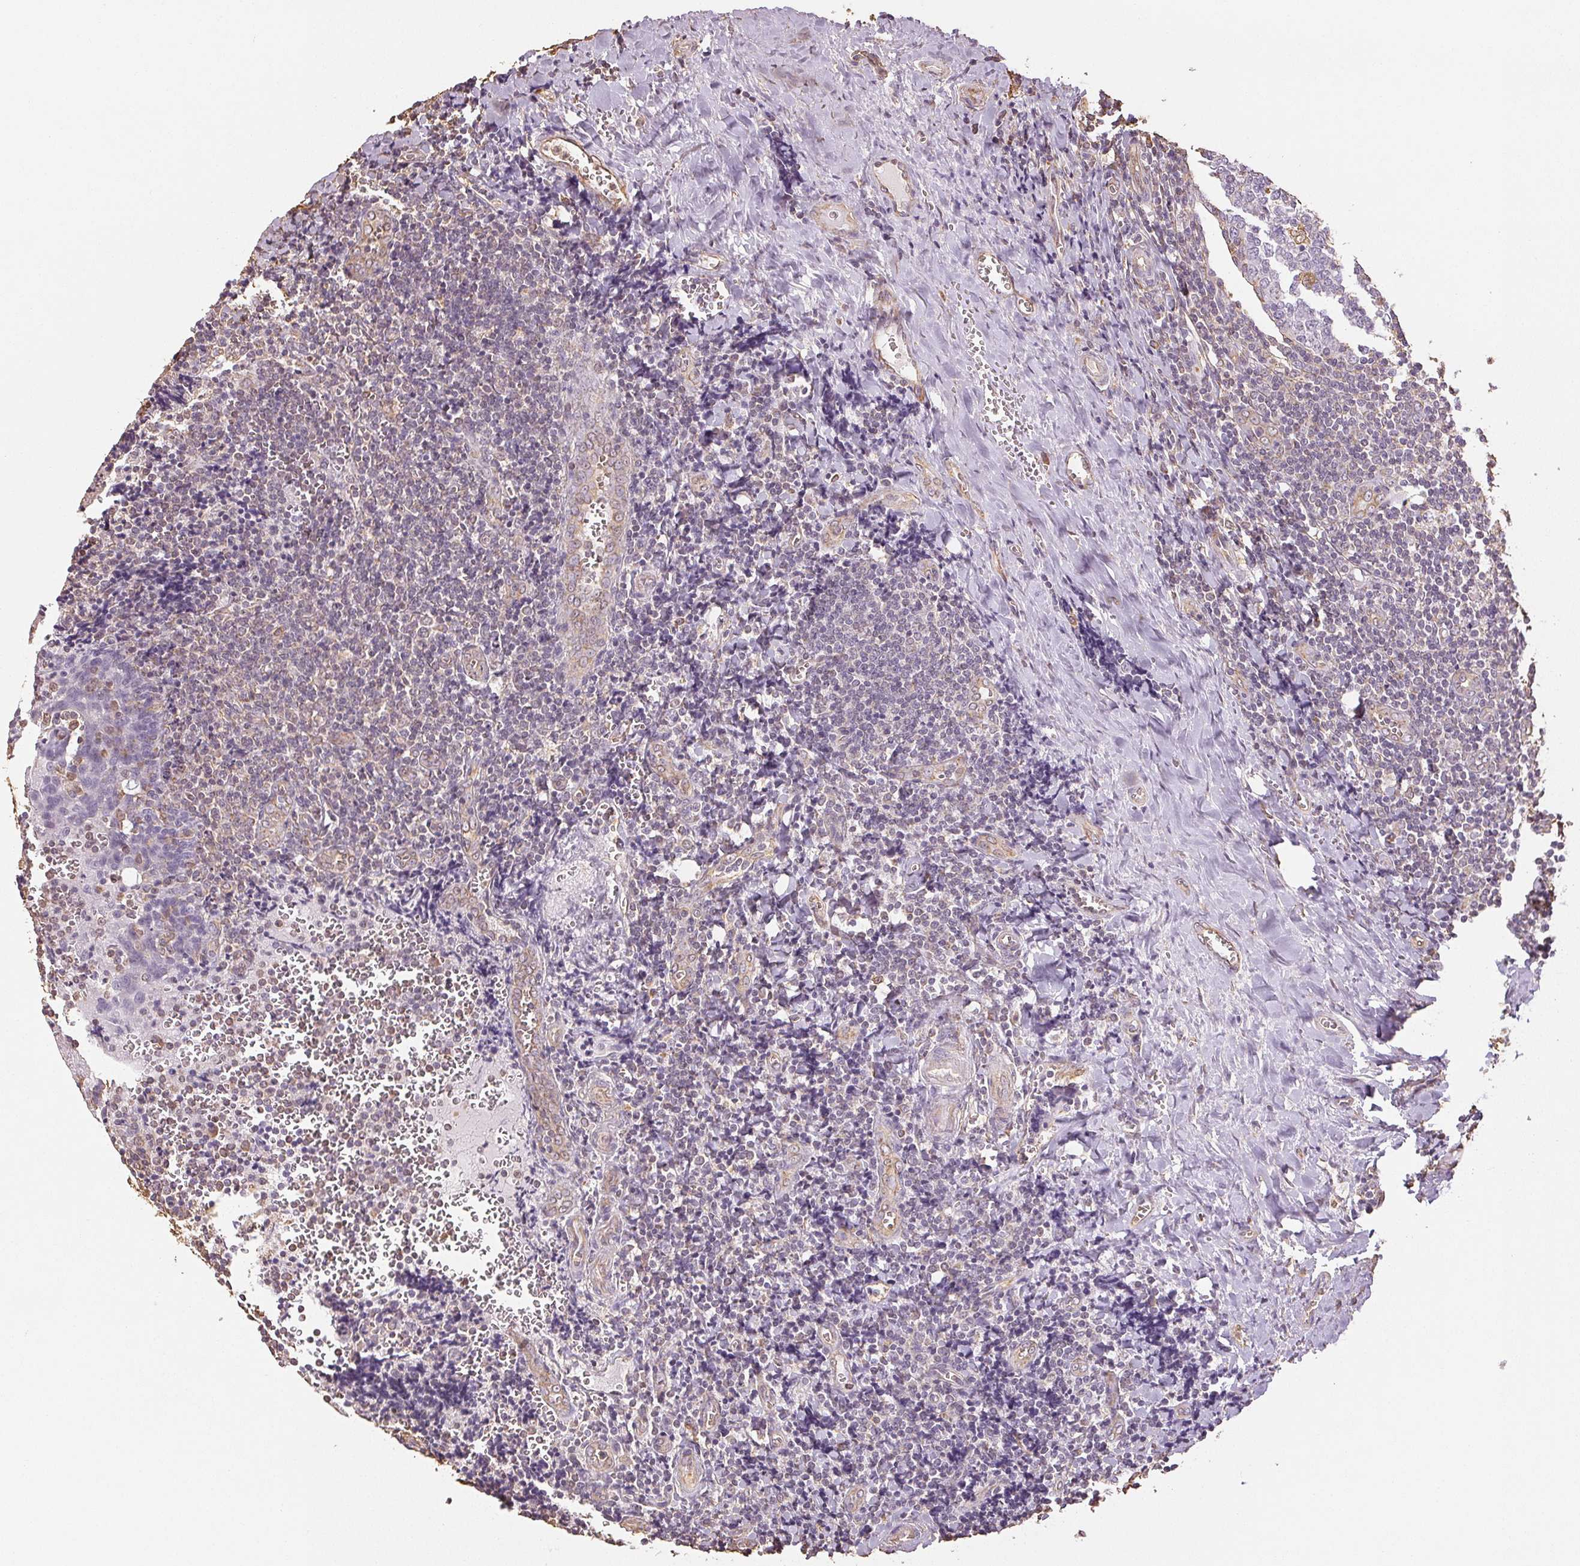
{"staining": {"intensity": "negative", "quantity": "none", "location": "none"}, "tissue": "tonsil", "cell_type": "Germinal center cells", "image_type": "normal", "snomed": [{"axis": "morphology", "description": "Normal tissue, NOS"}, {"axis": "morphology", "description": "Inflammation, NOS"}, {"axis": "topography", "description": "Tonsil"}], "caption": "Immunohistochemistry micrograph of benign human tonsil stained for a protein (brown), which exhibits no positivity in germinal center cells. (DAB (3,3'-diaminobenzidine) immunohistochemistry (IHC) with hematoxylin counter stain).", "gene": "COL7A1", "patient": {"sex": "female", "age": 31}}